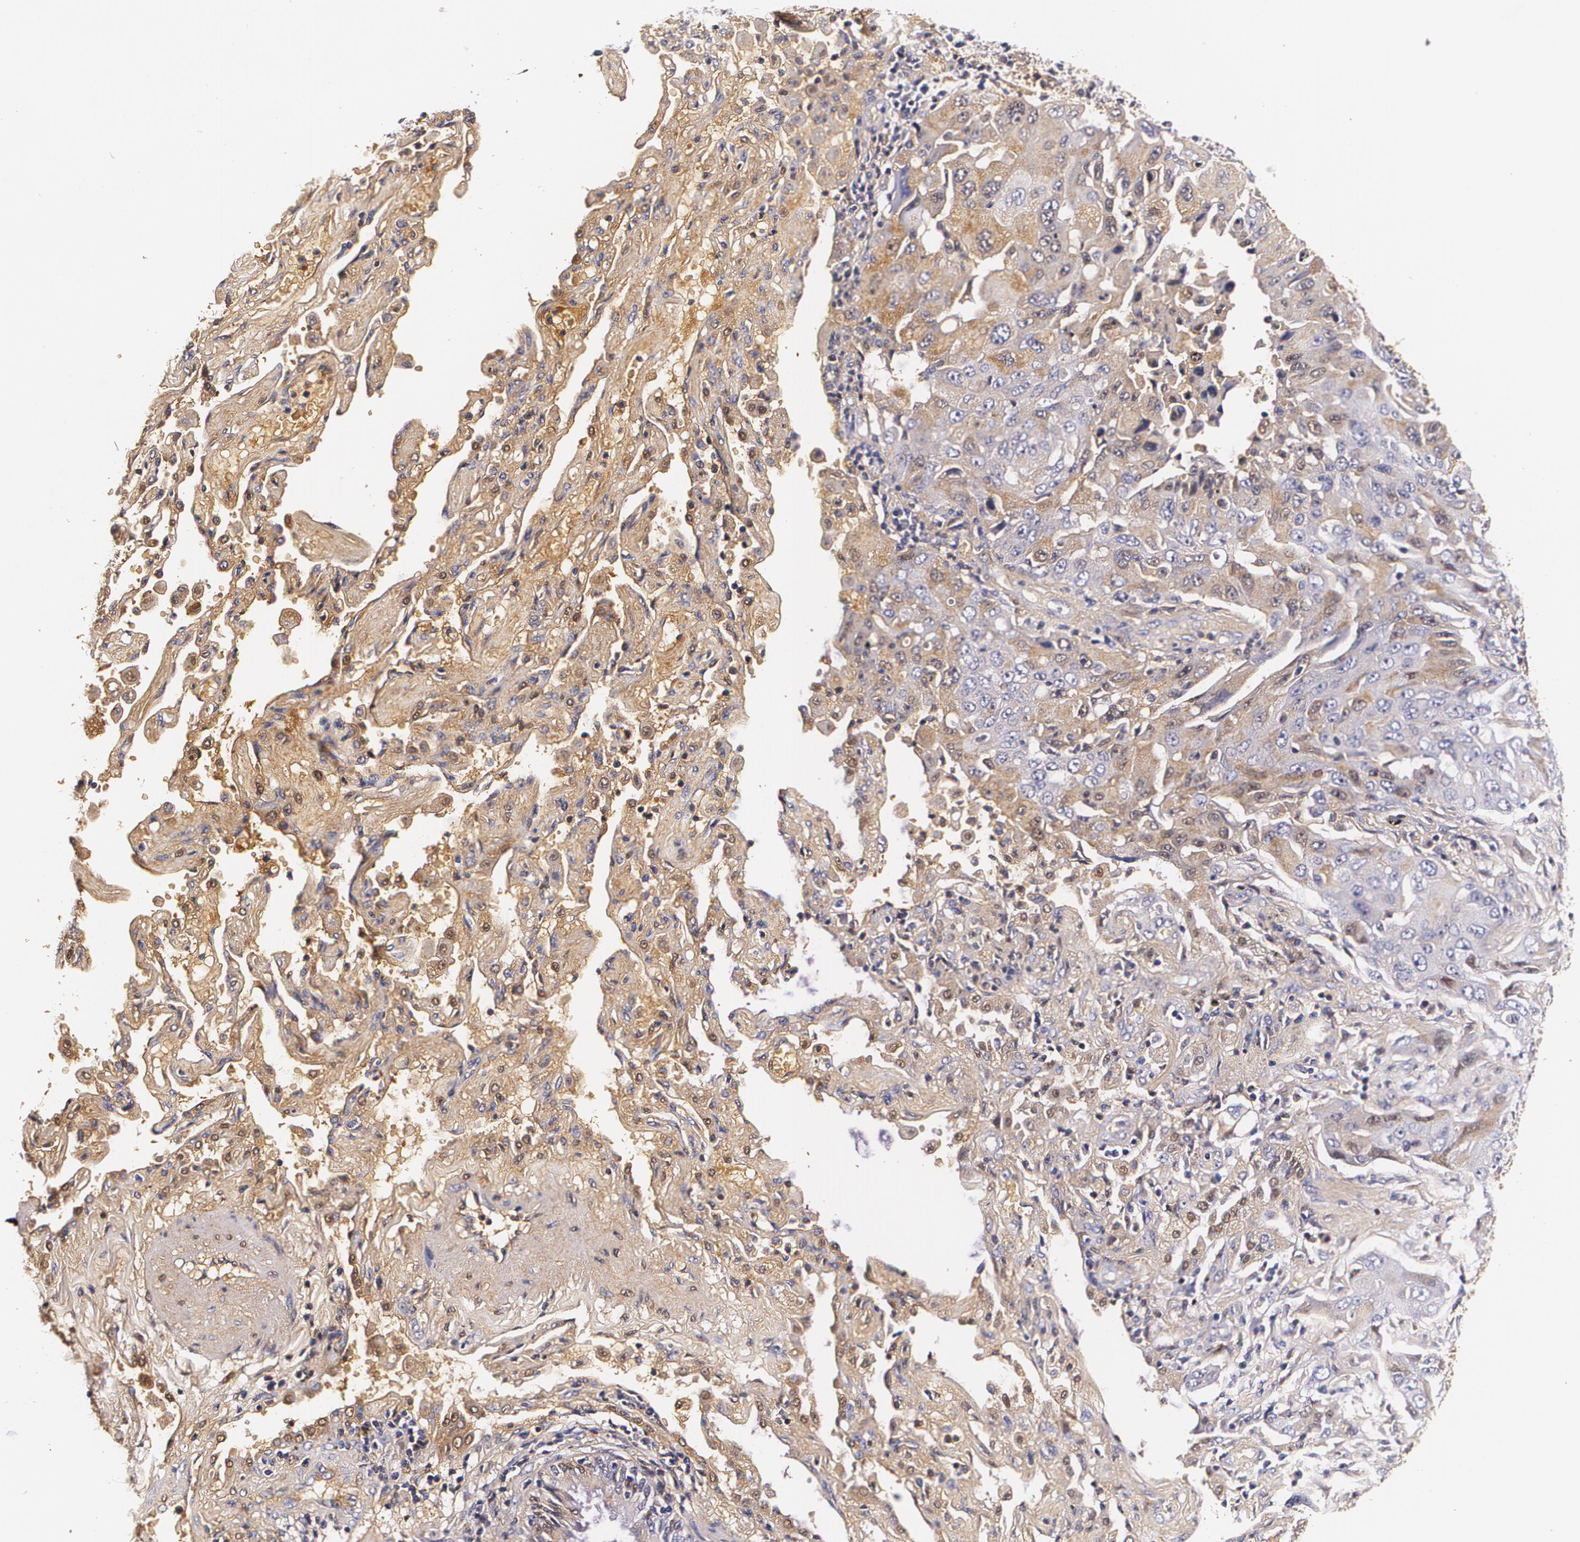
{"staining": {"intensity": "weak", "quantity": "<25%", "location": "cytoplasmic/membranous"}, "tissue": "lung cancer", "cell_type": "Tumor cells", "image_type": "cancer", "snomed": [{"axis": "morphology", "description": "Adenocarcinoma, NOS"}, {"axis": "topography", "description": "Lung"}], "caption": "Immunohistochemical staining of human lung cancer shows no significant positivity in tumor cells. Nuclei are stained in blue.", "gene": "TTR", "patient": {"sex": "female", "age": 65}}